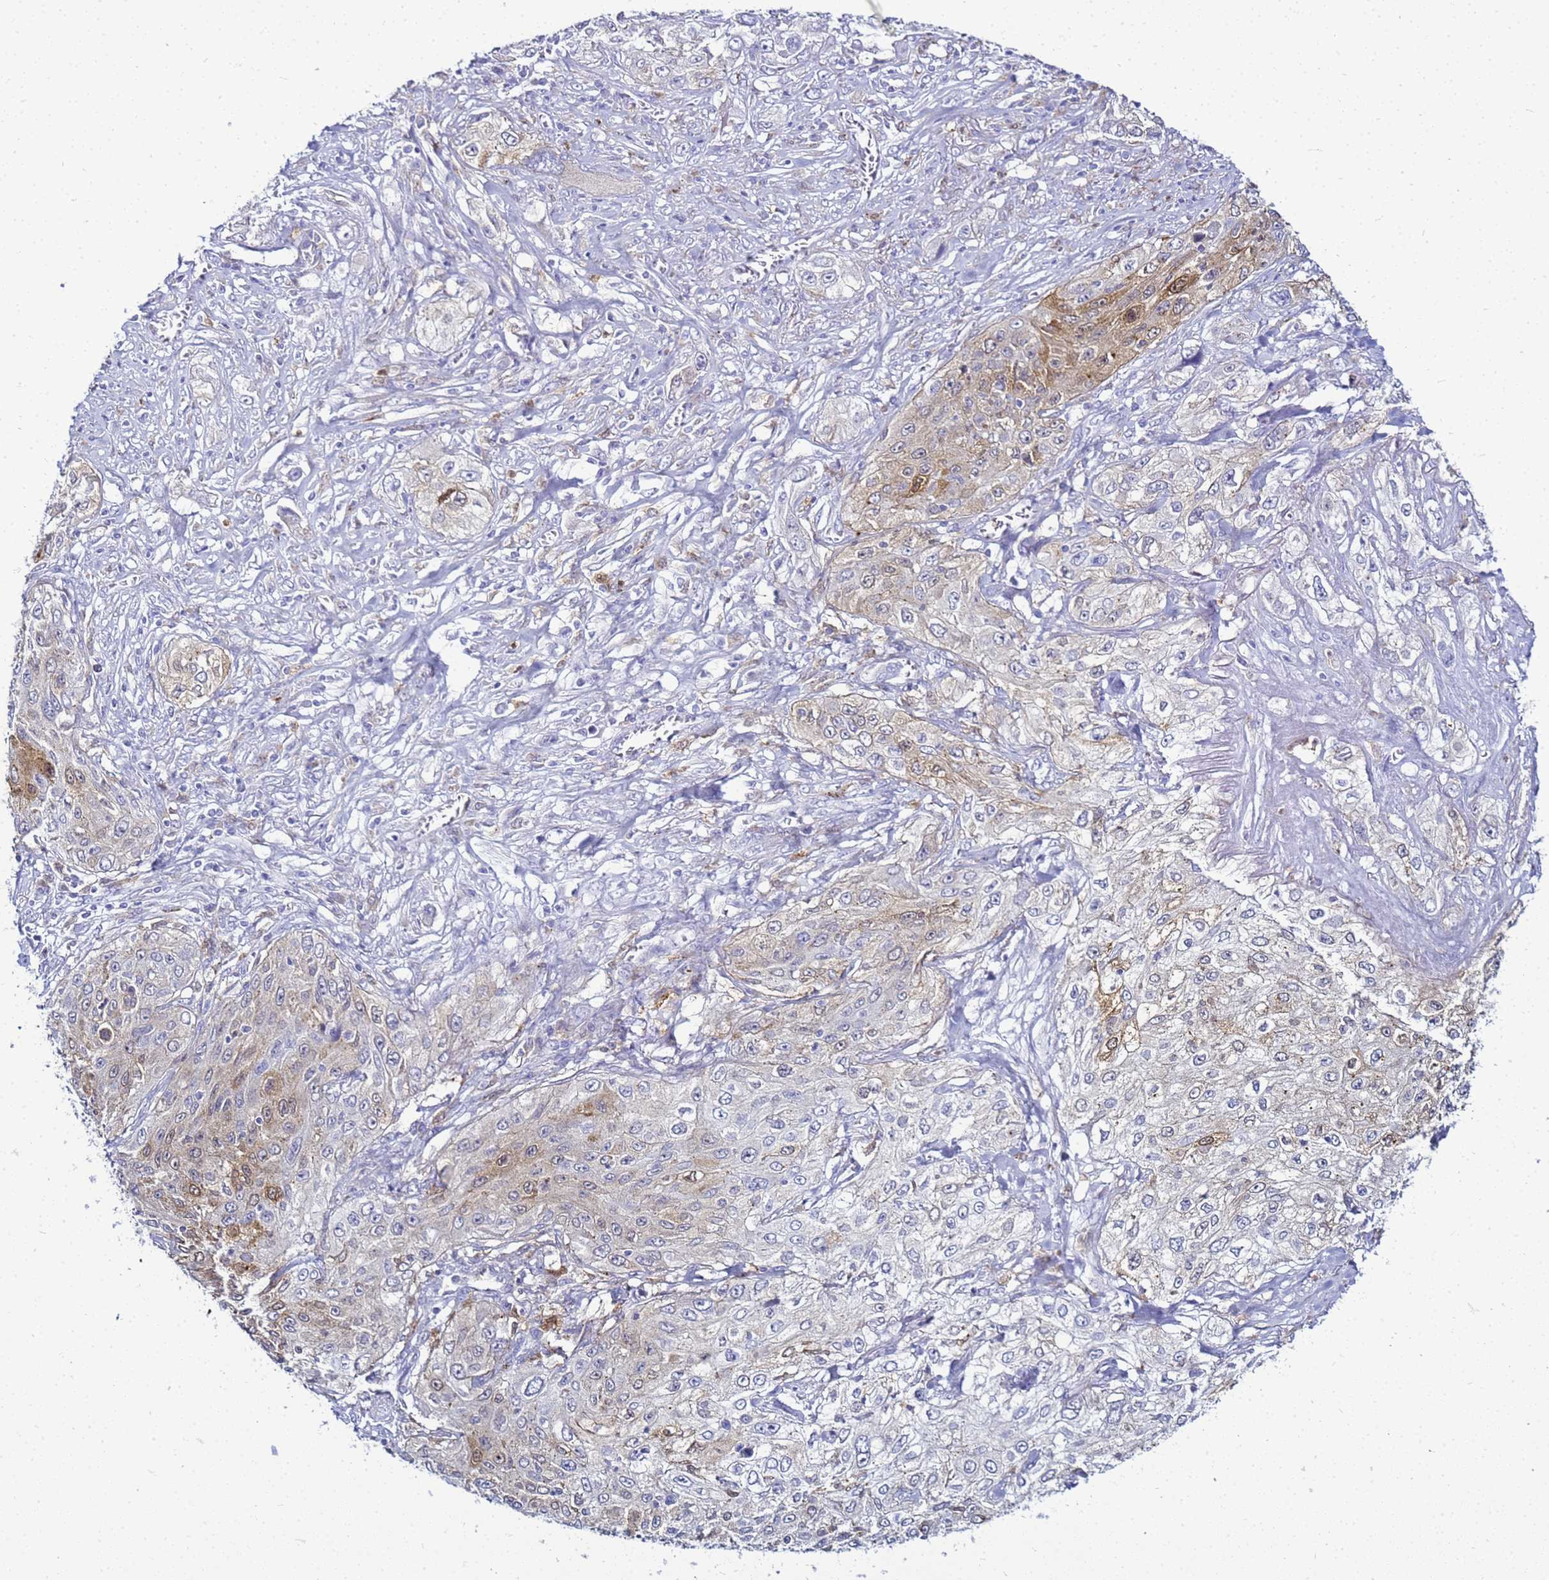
{"staining": {"intensity": "strong", "quantity": "<25%", "location": "cytoplasmic/membranous,nuclear"}, "tissue": "lung cancer", "cell_type": "Tumor cells", "image_type": "cancer", "snomed": [{"axis": "morphology", "description": "Squamous cell carcinoma, NOS"}, {"axis": "topography", "description": "Lung"}], "caption": "A medium amount of strong cytoplasmic/membranous and nuclear positivity is seen in about <25% of tumor cells in lung cancer tissue.", "gene": "CSTA", "patient": {"sex": "female", "age": 69}}